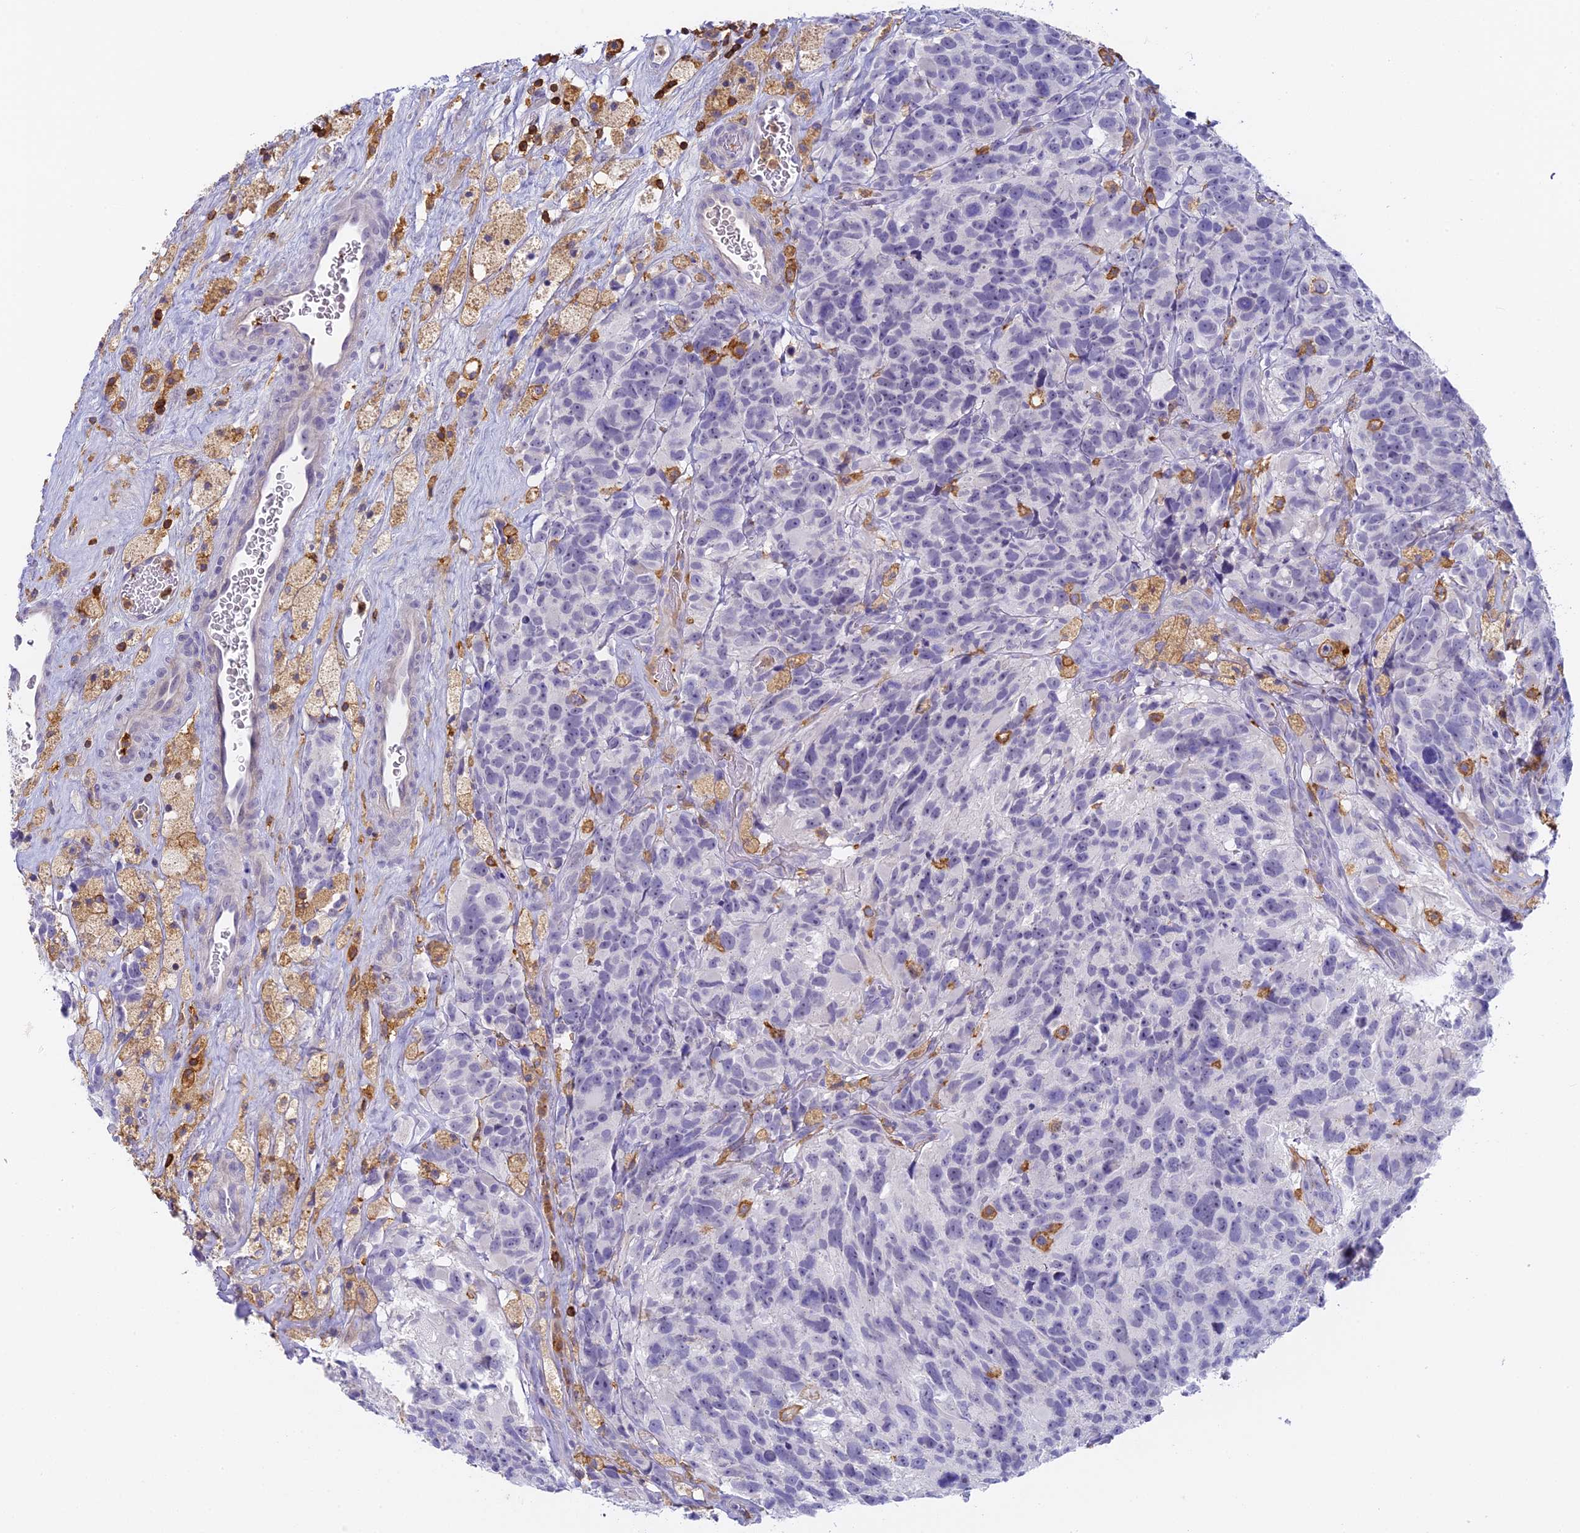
{"staining": {"intensity": "negative", "quantity": "none", "location": "none"}, "tissue": "glioma", "cell_type": "Tumor cells", "image_type": "cancer", "snomed": [{"axis": "morphology", "description": "Glioma, malignant, High grade"}, {"axis": "topography", "description": "Brain"}], "caption": "A histopathology image of glioma stained for a protein demonstrates no brown staining in tumor cells.", "gene": "FYB1", "patient": {"sex": "male", "age": 76}}